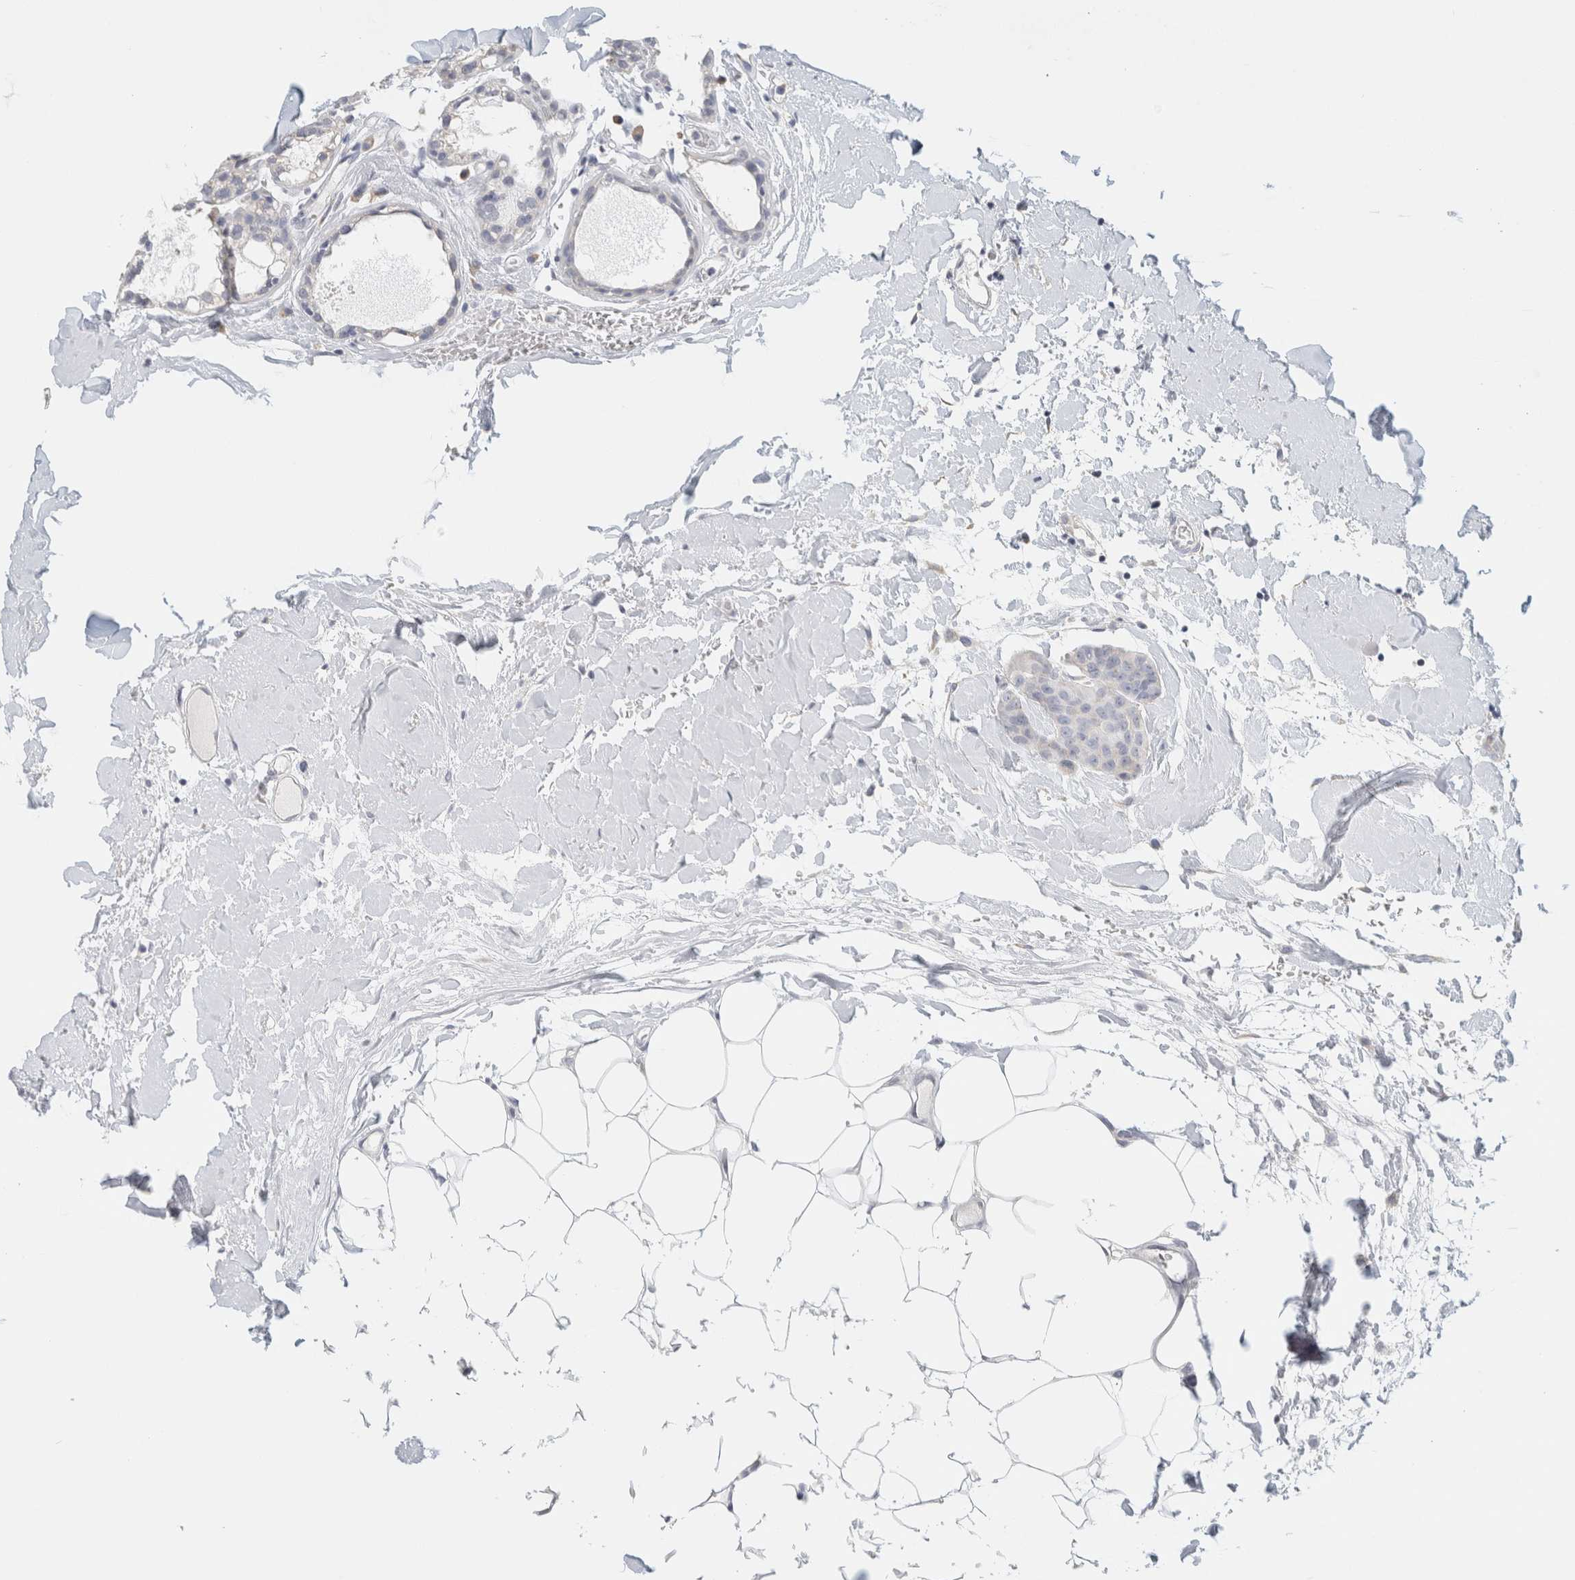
{"staining": {"intensity": "negative", "quantity": "none", "location": "none"}, "tissue": "breast cancer", "cell_type": "Tumor cells", "image_type": "cancer", "snomed": [{"axis": "morphology", "description": "Normal tissue, NOS"}, {"axis": "morphology", "description": "Duct carcinoma"}, {"axis": "topography", "description": "Breast"}], "caption": "Photomicrograph shows no significant protein expression in tumor cells of invasive ductal carcinoma (breast).", "gene": "NEFM", "patient": {"sex": "female", "age": 40}}